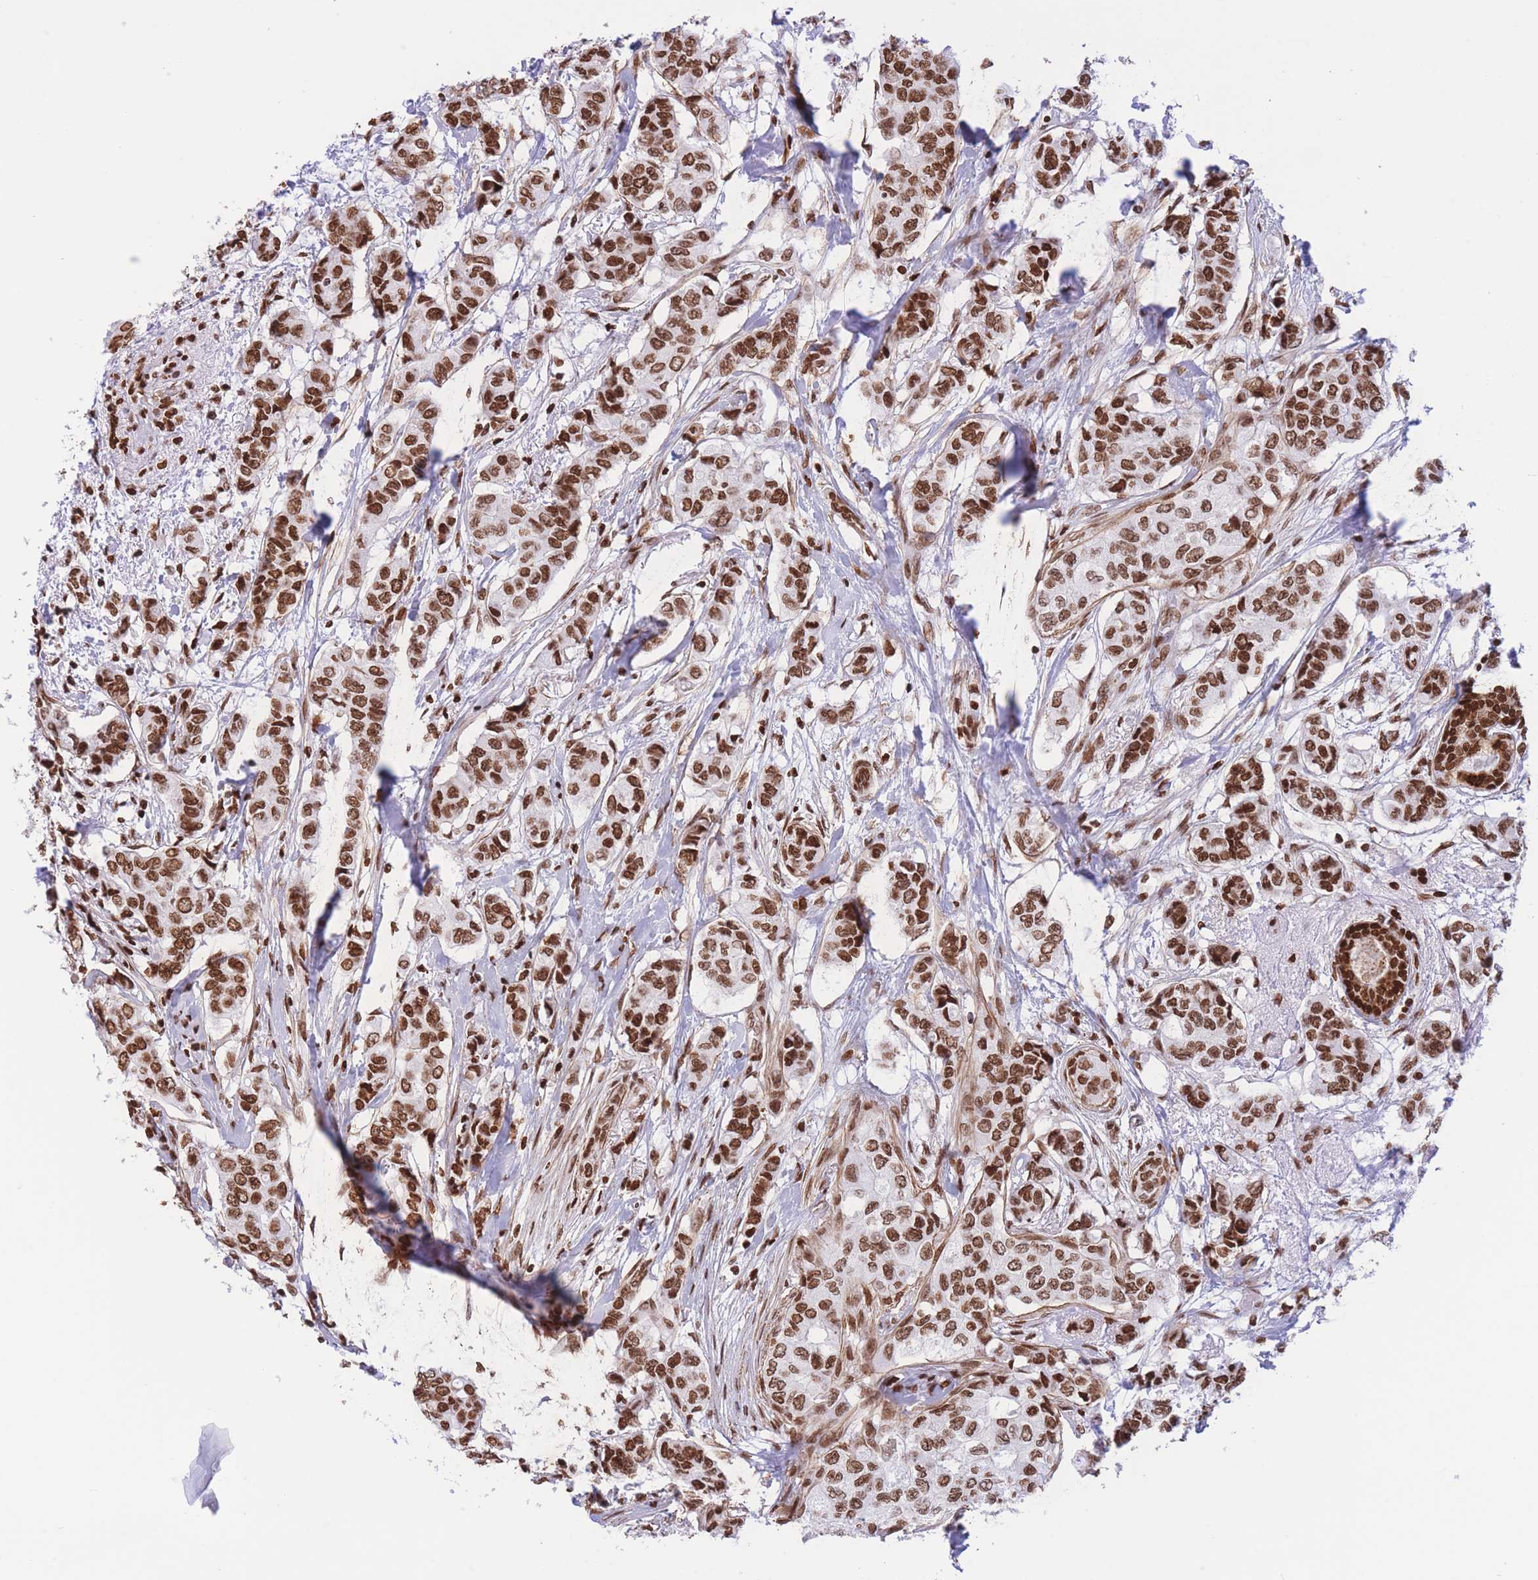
{"staining": {"intensity": "strong", "quantity": ">75%", "location": "nuclear"}, "tissue": "breast cancer", "cell_type": "Tumor cells", "image_type": "cancer", "snomed": [{"axis": "morphology", "description": "Lobular carcinoma"}, {"axis": "topography", "description": "Breast"}], "caption": "DAB (3,3'-diaminobenzidine) immunohistochemical staining of human breast cancer demonstrates strong nuclear protein expression in approximately >75% of tumor cells.", "gene": "H2BC11", "patient": {"sex": "female", "age": 51}}